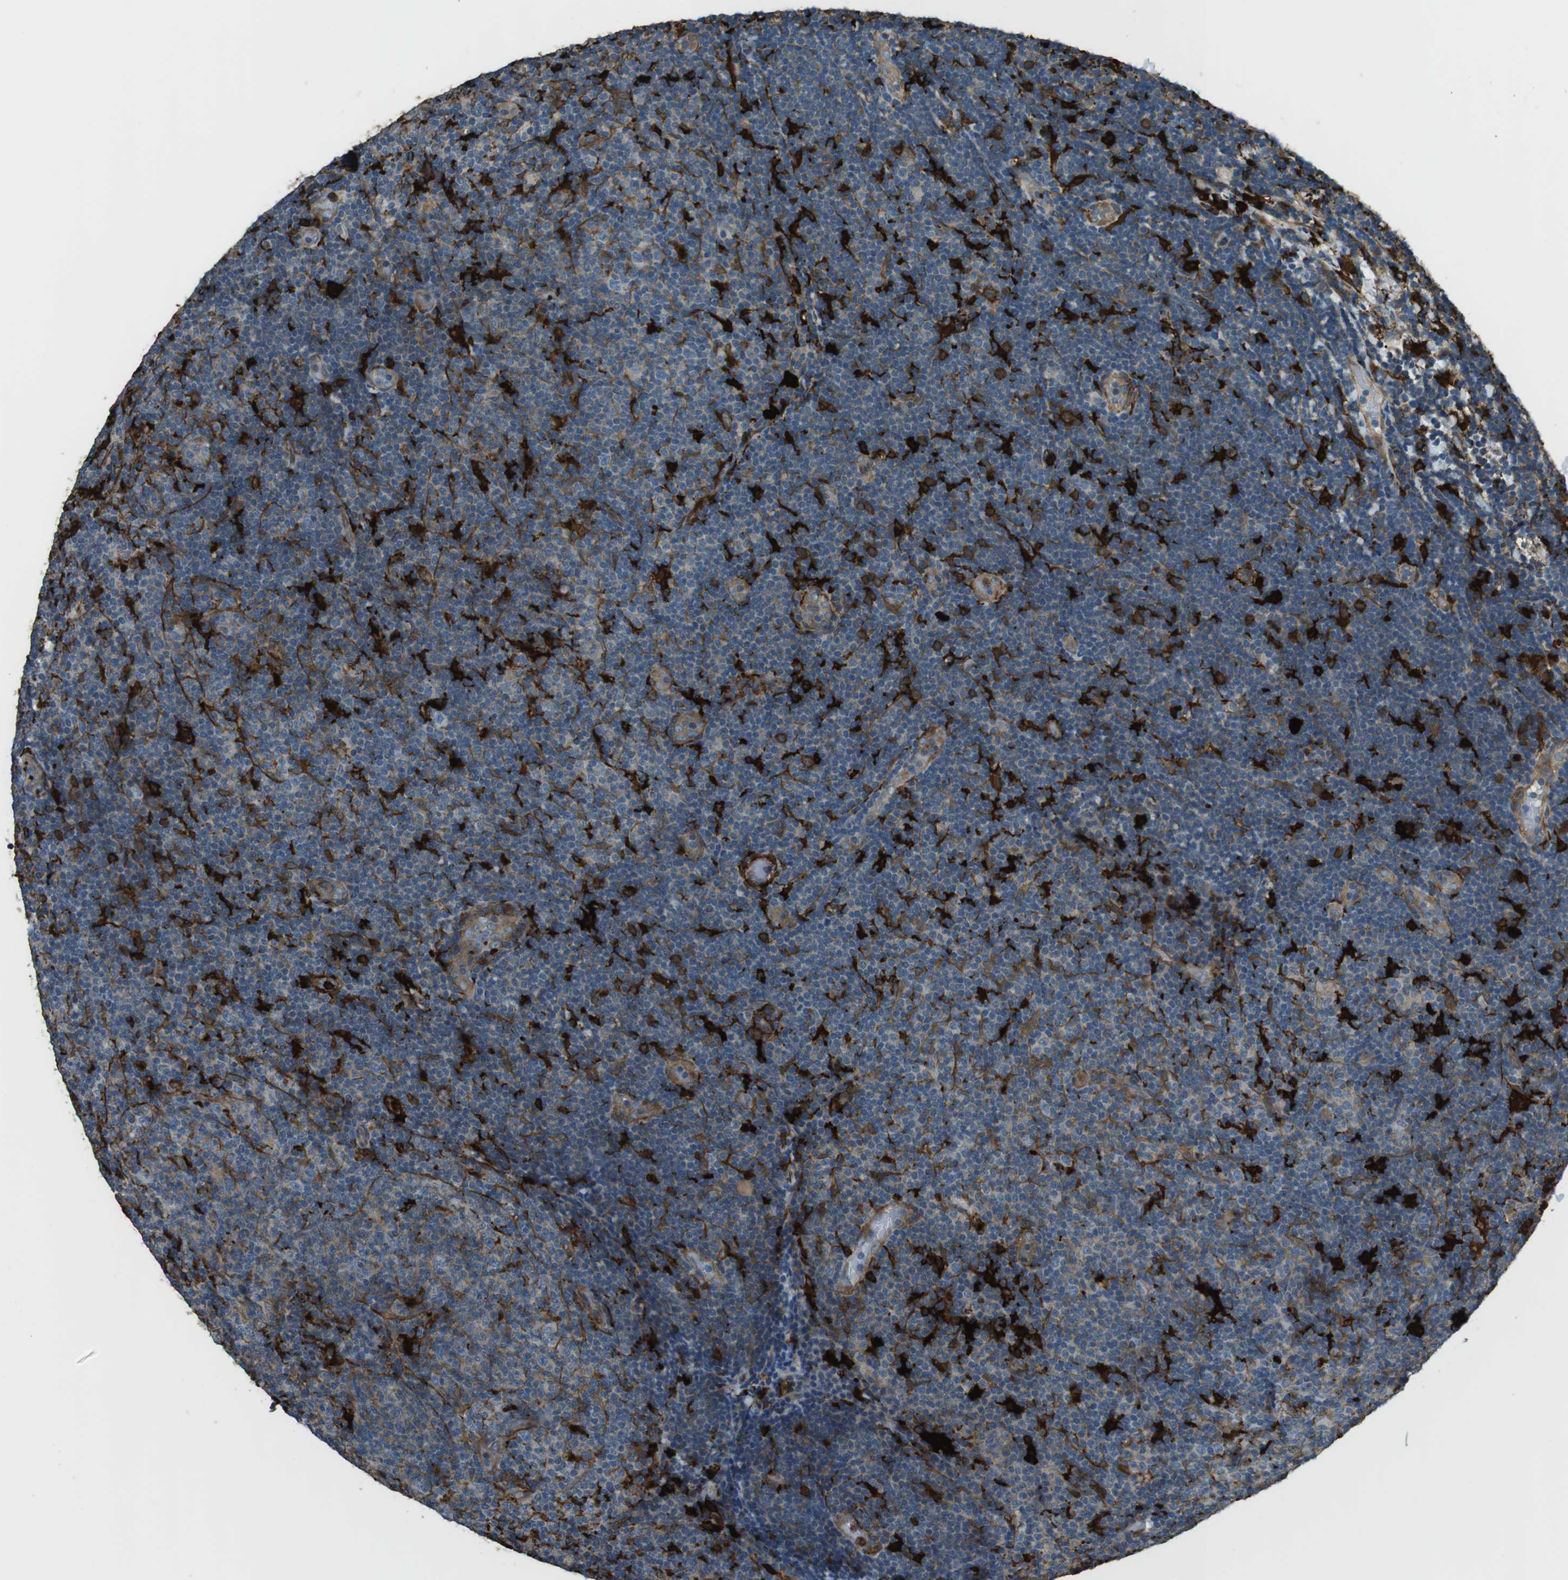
{"staining": {"intensity": "negative", "quantity": "none", "location": "none"}, "tissue": "lymphoma", "cell_type": "Tumor cells", "image_type": "cancer", "snomed": [{"axis": "morphology", "description": "Malignant lymphoma, non-Hodgkin's type, Low grade"}, {"axis": "topography", "description": "Lymph node"}], "caption": "Protein analysis of lymphoma shows no significant staining in tumor cells.", "gene": "SFT2D1", "patient": {"sex": "male", "age": 83}}